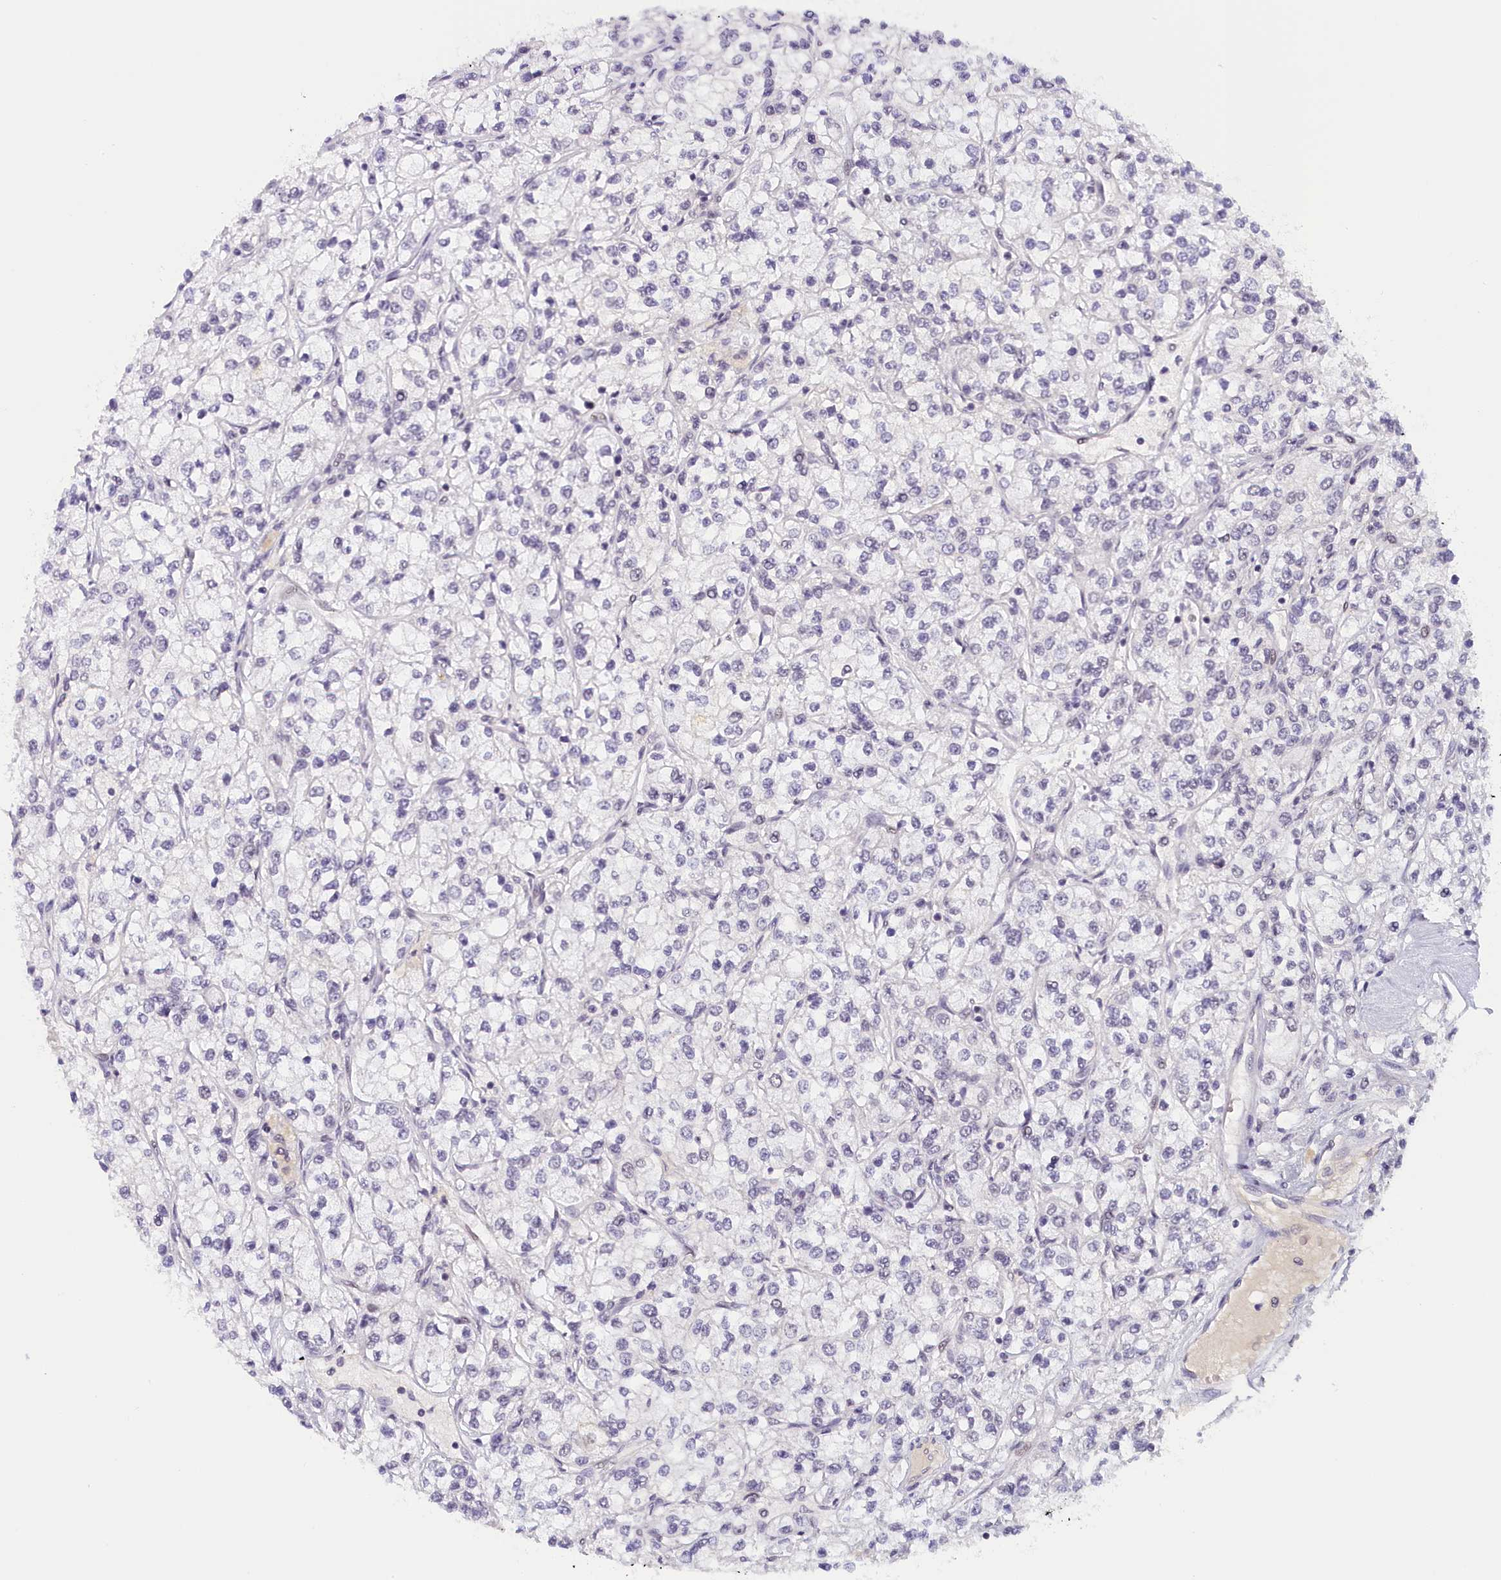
{"staining": {"intensity": "negative", "quantity": "none", "location": "none"}, "tissue": "renal cancer", "cell_type": "Tumor cells", "image_type": "cancer", "snomed": [{"axis": "morphology", "description": "Adenocarcinoma, NOS"}, {"axis": "topography", "description": "Kidney"}], "caption": "A histopathology image of human adenocarcinoma (renal) is negative for staining in tumor cells.", "gene": "SEC31B", "patient": {"sex": "male", "age": 80}}